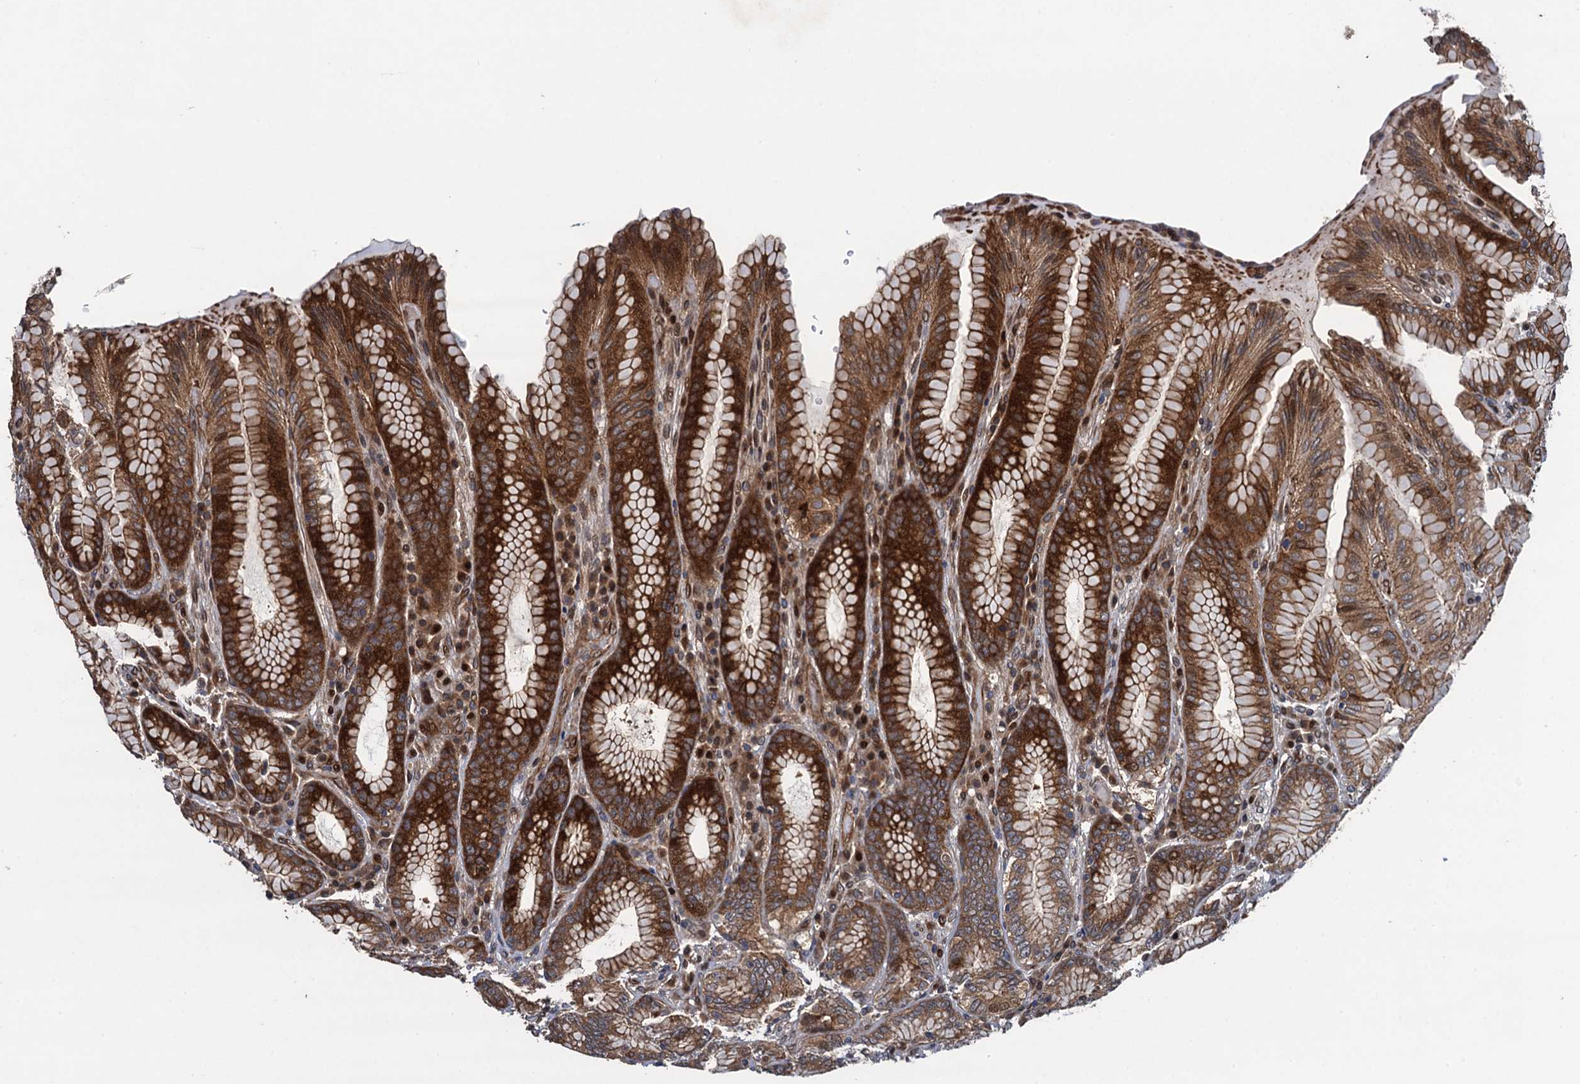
{"staining": {"intensity": "strong", "quantity": ">75%", "location": "cytoplasmic/membranous"}, "tissue": "stomach", "cell_type": "Glandular cells", "image_type": "normal", "snomed": [{"axis": "morphology", "description": "Normal tissue, NOS"}, {"axis": "topography", "description": "Stomach, upper"}, {"axis": "topography", "description": "Stomach, lower"}], "caption": "Strong cytoplasmic/membranous protein staining is seen in about >75% of glandular cells in stomach.", "gene": "RHOBTB1", "patient": {"sex": "female", "age": 76}}